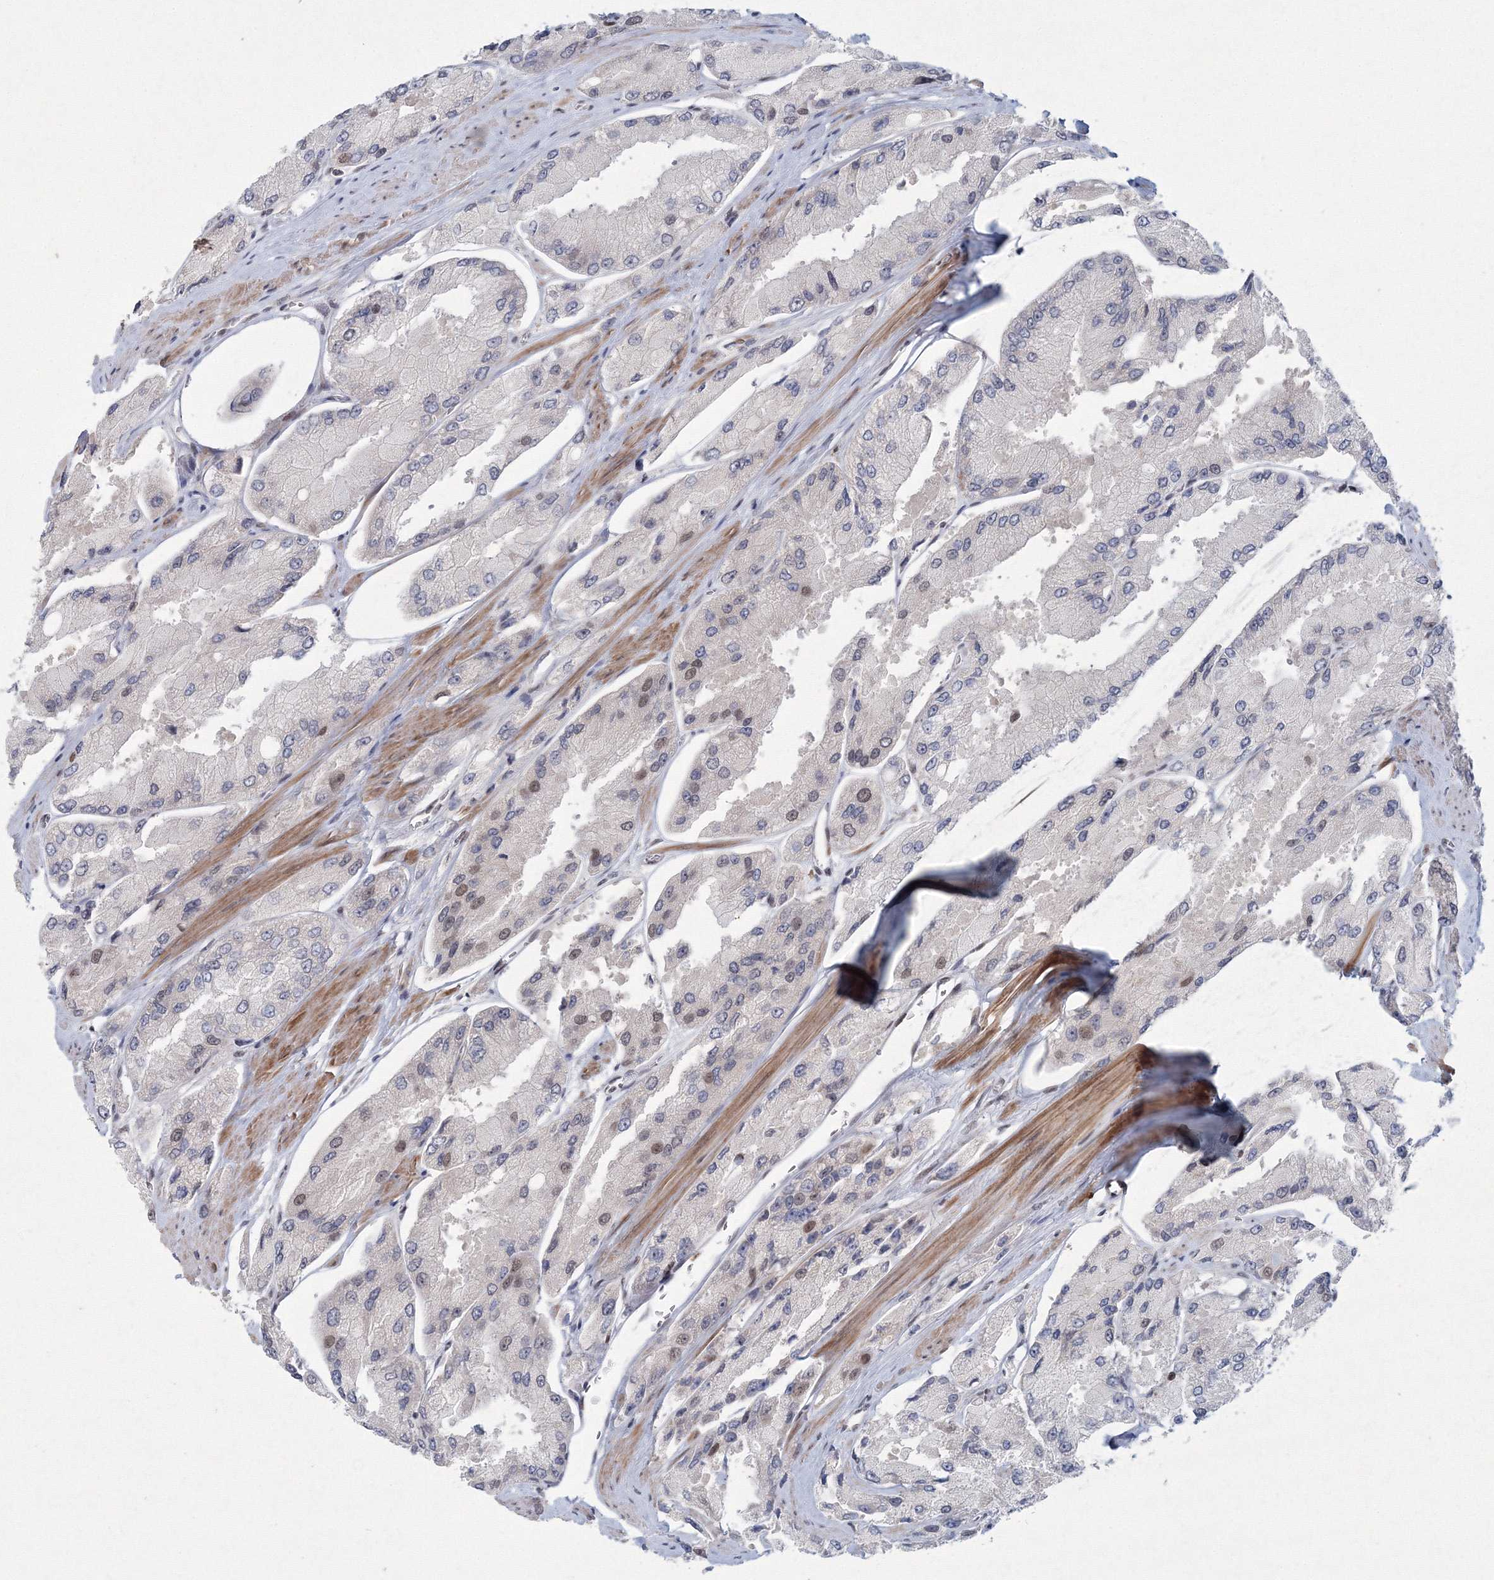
{"staining": {"intensity": "negative", "quantity": "none", "location": "none"}, "tissue": "prostate cancer", "cell_type": "Tumor cells", "image_type": "cancer", "snomed": [{"axis": "morphology", "description": "Adenocarcinoma, High grade"}, {"axis": "topography", "description": "Prostate"}], "caption": "IHC micrograph of neoplastic tissue: human prostate cancer (adenocarcinoma (high-grade)) stained with DAB reveals no significant protein positivity in tumor cells.", "gene": "C3orf33", "patient": {"sex": "male", "age": 58}}